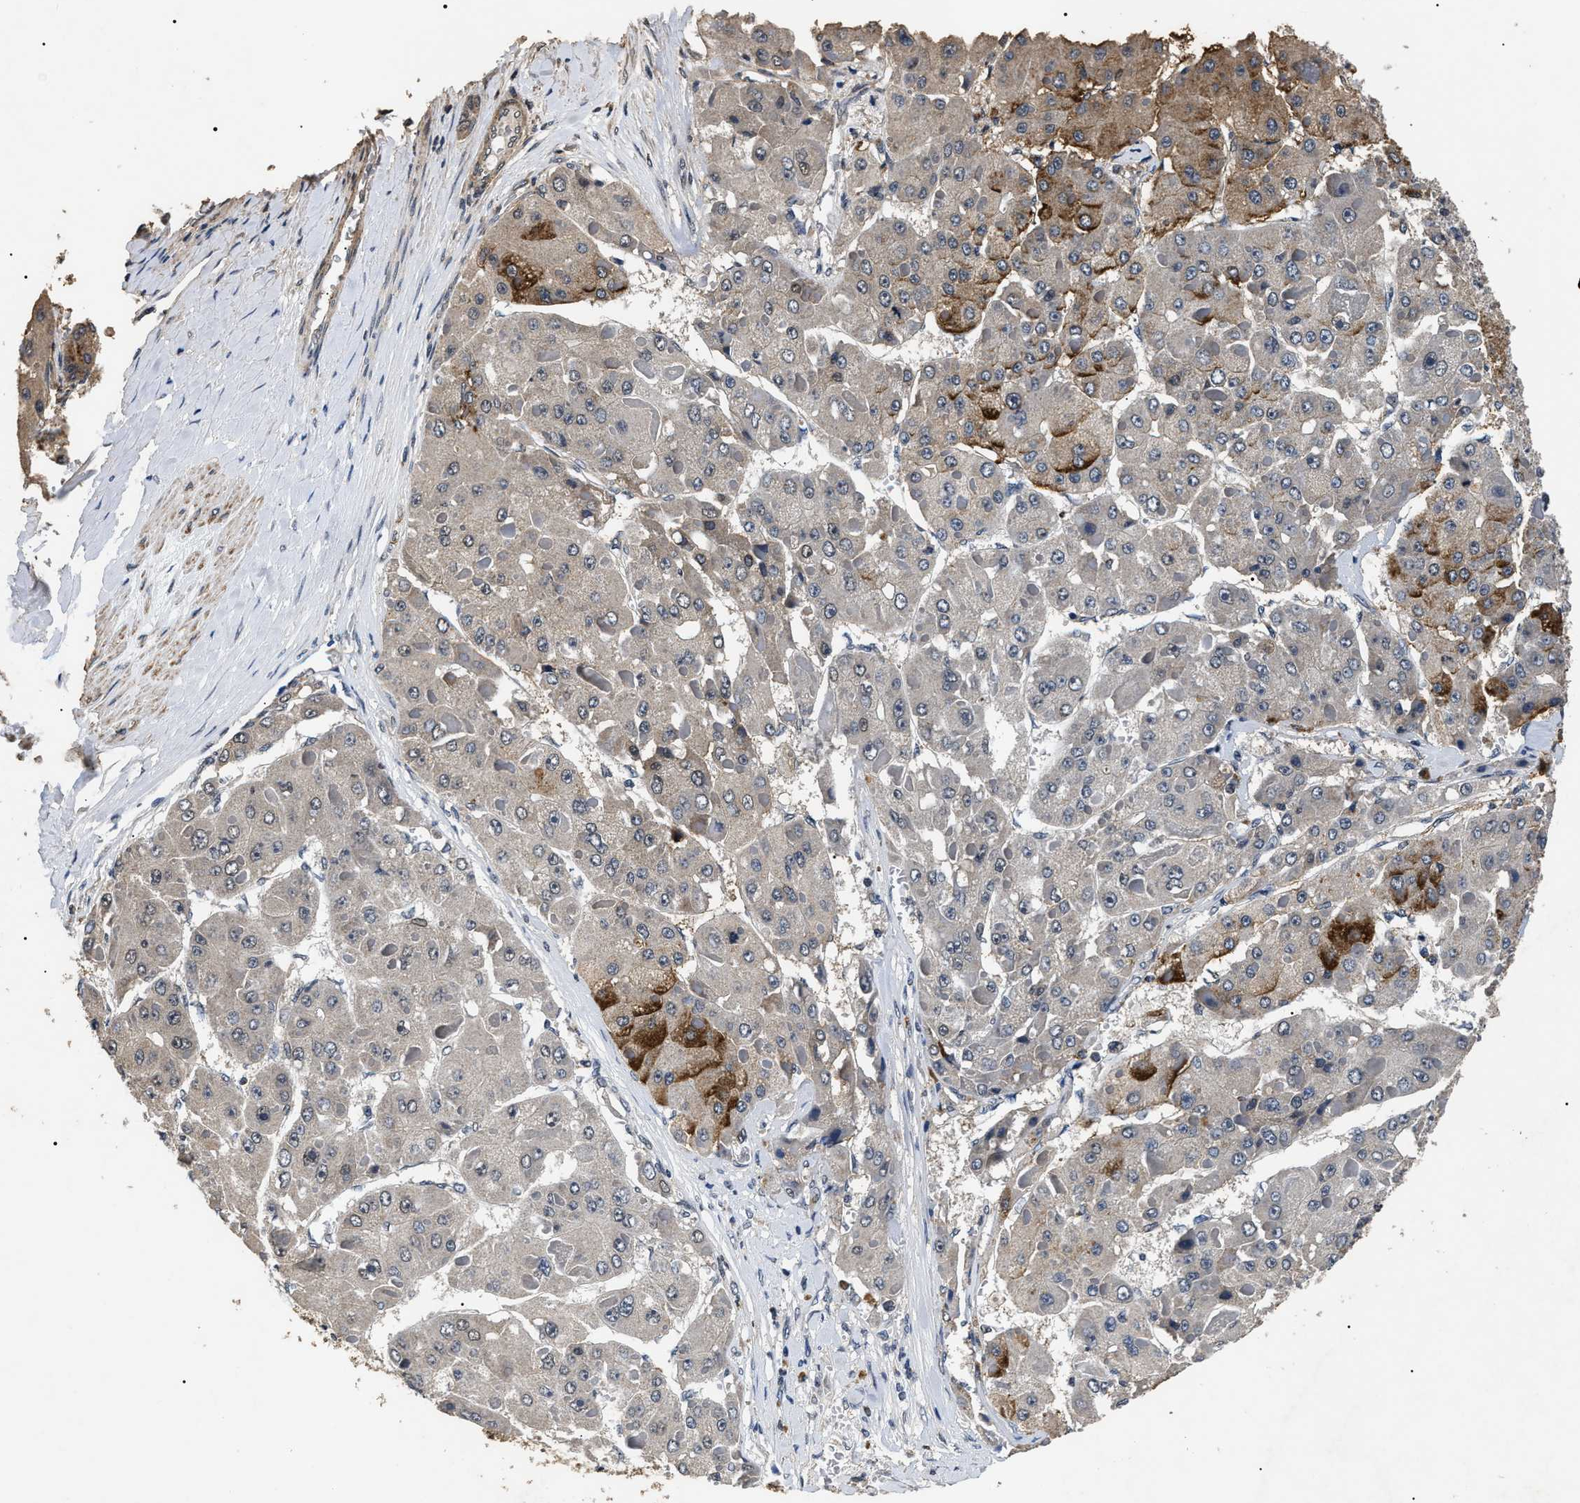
{"staining": {"intensity": "moderate", "quantity": "<25%", "location": "cytoplasmic/membranous"}, "tissue": "liver cancer", "cell_type": "Tumor cells", "image_type": "cancer", "snomed": [{"axis": "morphology", "description": "Carcinoma, Hepatocellular, NOS"}, {"axis": "topography", "description": "Liver"}], "caption": "Hepatocellular carcinoma (liver) stained with IHC displays moderate cytoplasmic/membranous positivity in approximately <25% of tumor cells.", "gene": "ANP32E", "patient": {"sex": "female", "age": 73}}